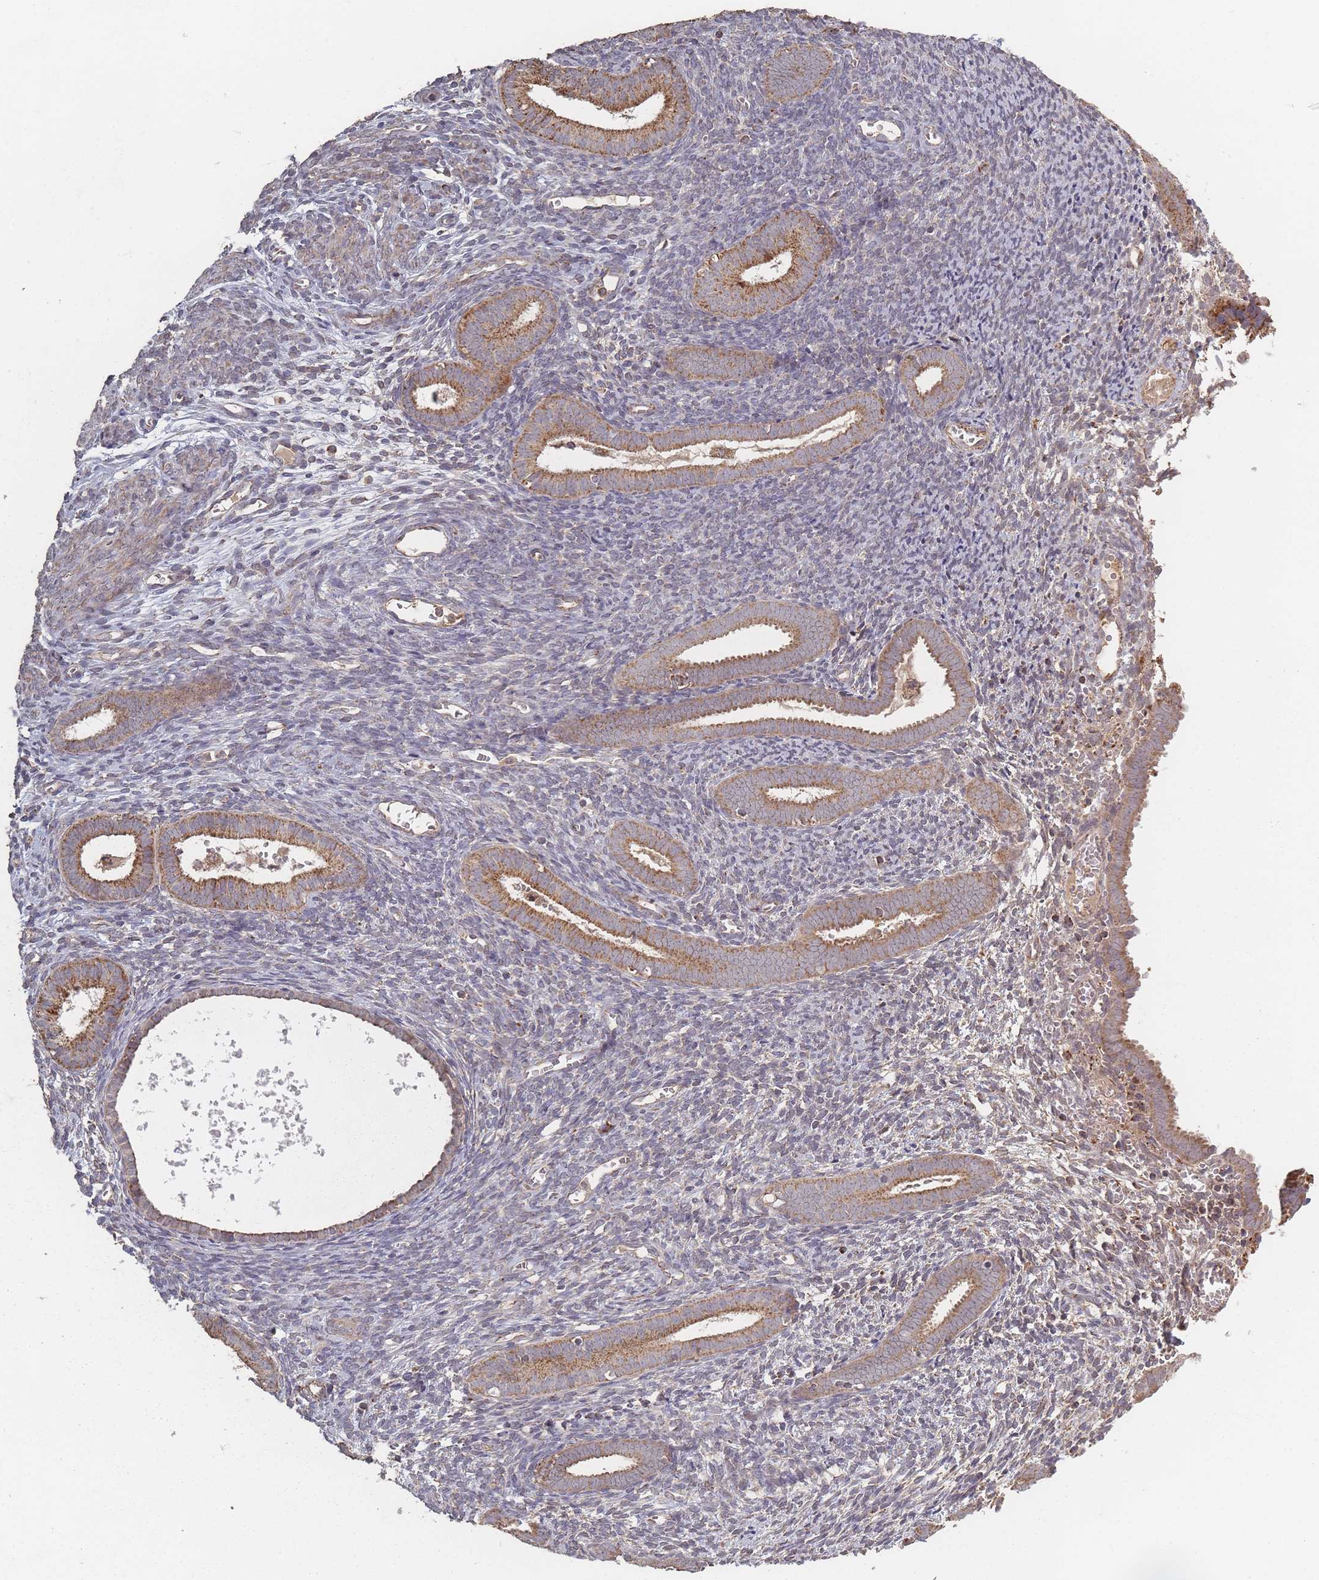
{"staining": {"intensity": "moderate", "quantity": ">75%", "location": "cytoplasmic/membranous"}, "tissue": "endometrial cancer", "cell_type": "Tumor cells", "image_type": "cancer", "snomed": [{"axis": "morphology", "description": "Adenocarcinoma, NOS"}, {"axis": "topography", "description": "Endometrium"}], "caption": "This is a photomicrograph of IHC staining of adenocarcinoma (endometrial), which shows moderate staining in the cytoplasmic/membranous of tumor cells.", "gene": "LYRM7", "patient": {"sex": "female", "age": 75}}